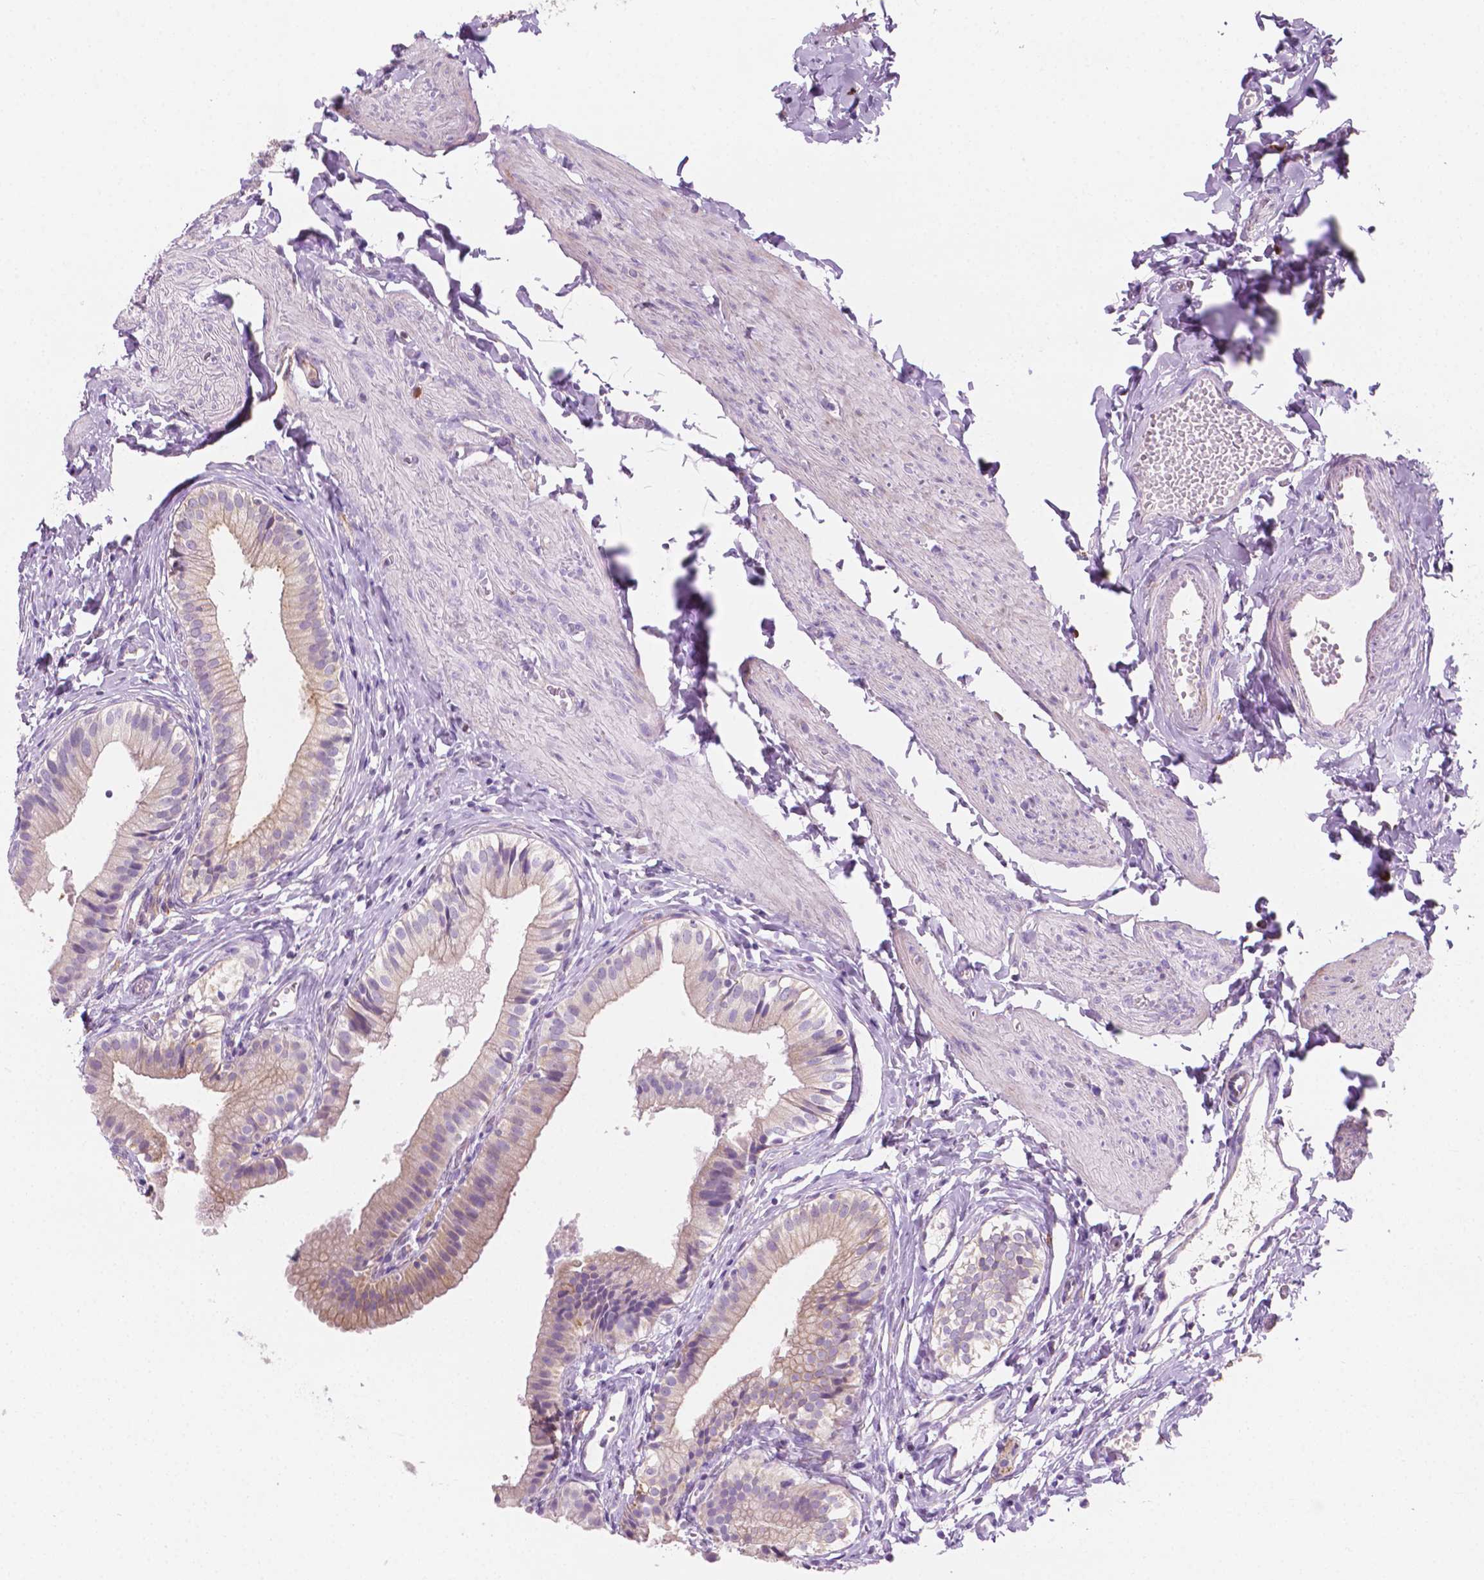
{"staining": {"intensity": "moderate", "quantity": "25%-75%", "location": "cytoplasmic/membranous"}, "tissue": "gallbladder", "cell_type": "Glandular cells", "image_type": "normal", "snomed": [{"axis": "morphology", "description": "Normal tissue, NOS"}, {"axis": "topography", "description": "Gallbladder"}], "caption": "Gallbladder stained for a protein displays moderate cytoplasmic/membranous positivity in glandular cells. (Stains: DAB in brown, nuclei in blue, Microscopy: brightfield microscopy at high magnification).", "gene": "EPPK1", "patient": {"sex": "female", "age": 47}}